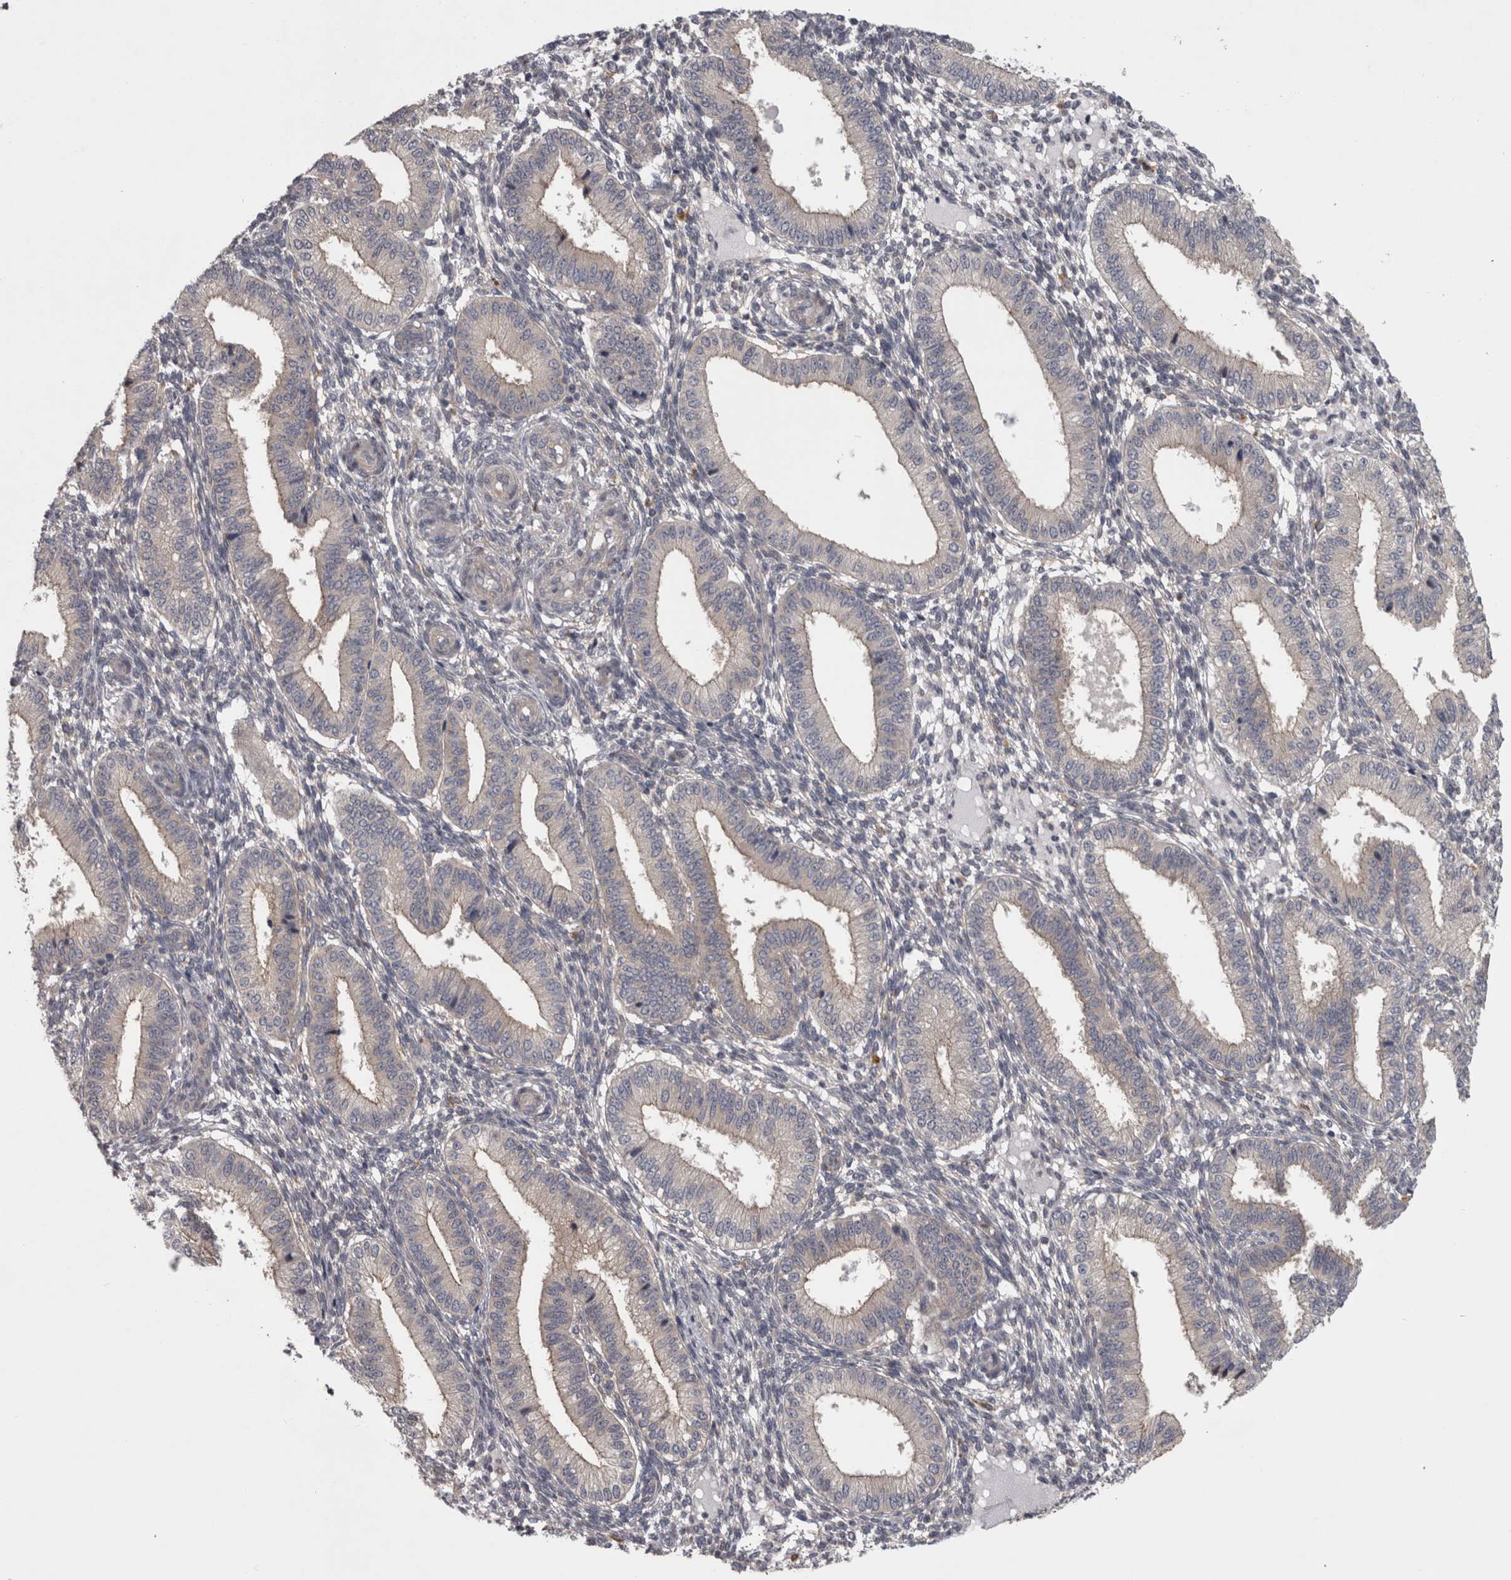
{"staining": {"intensity": "negative", "quantity": "none", "location": "none"}, "tissue": "endometrium", "cell_type": "Cells in endometrial stroma", "image_type": "normal", "snomed": [{"axis": "morphology", "description": "Normal tissue, NOS"}, {"axis": "topography", "description": "Endometrium"}], "caption": "This is an immunohistochemistry (IHC) micrograph of benign human endometrium. There is no expression in cells in endometrial stroma.", "gene": "PRKCI", "patient": {"sex": "female", "age": 39}}